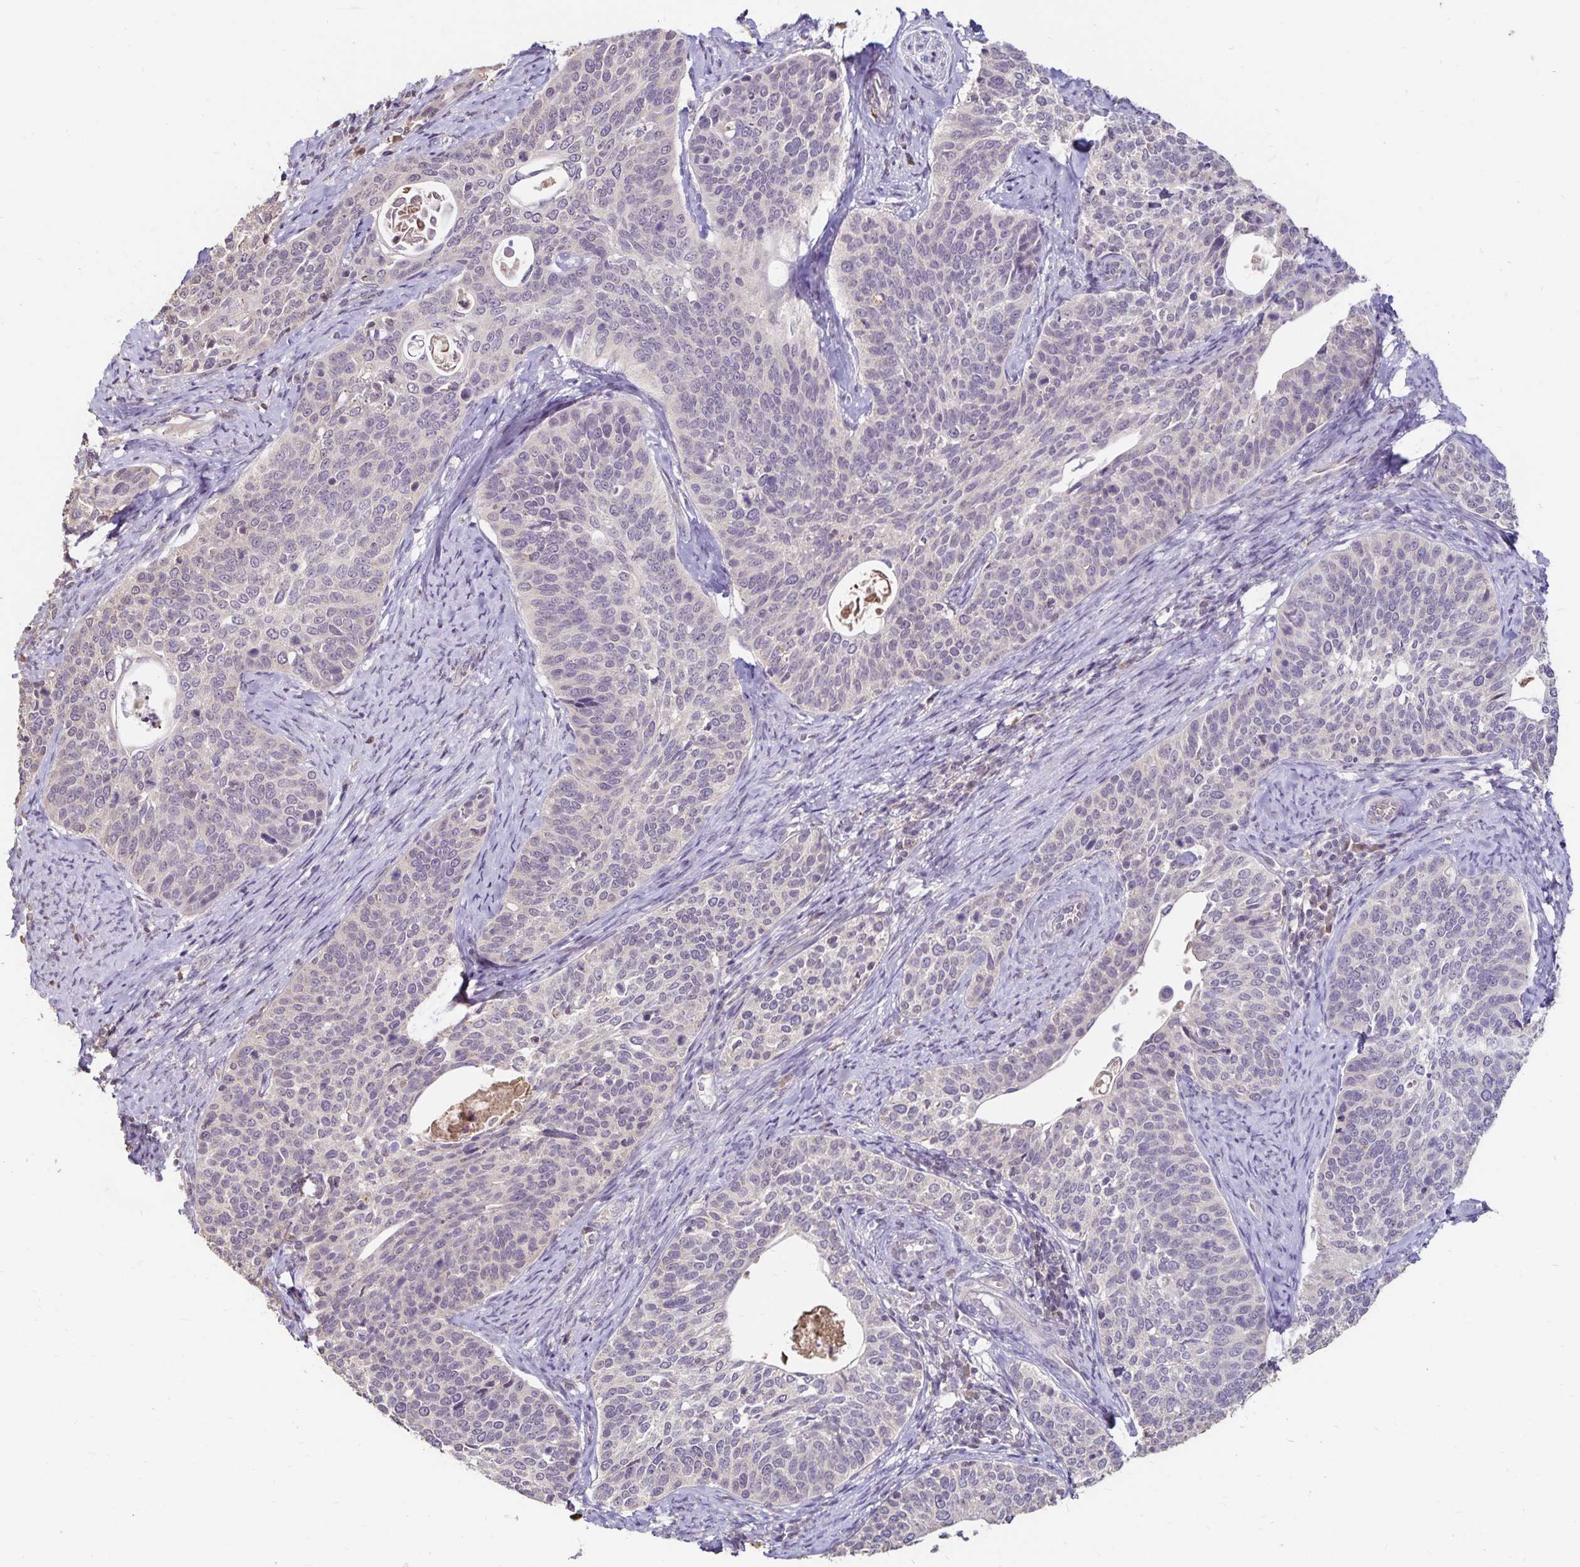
{"staining": {"intensity": "negative", "quantity": "none", "location": "none"}, "tissue": "cervical cancer", "cell_type": "Tumor cells", "image_type": "cancer", "snomed": [{"axis": "morphology", "description": "Squamous cell carcinoma, NOS"}, {"axis": "topography", "description": "Cervix"}], "caption": "High magnification brightfield microscopy of squamous cell carcinoma (cervical) stained with DAB (3,3'-diaminobenzidine) (brown) and counterstained with hematoxylin (blue): tumor cells show no significant expression.", "gene": "EMC10", "patient": {"sex": "female", "age": 69}}